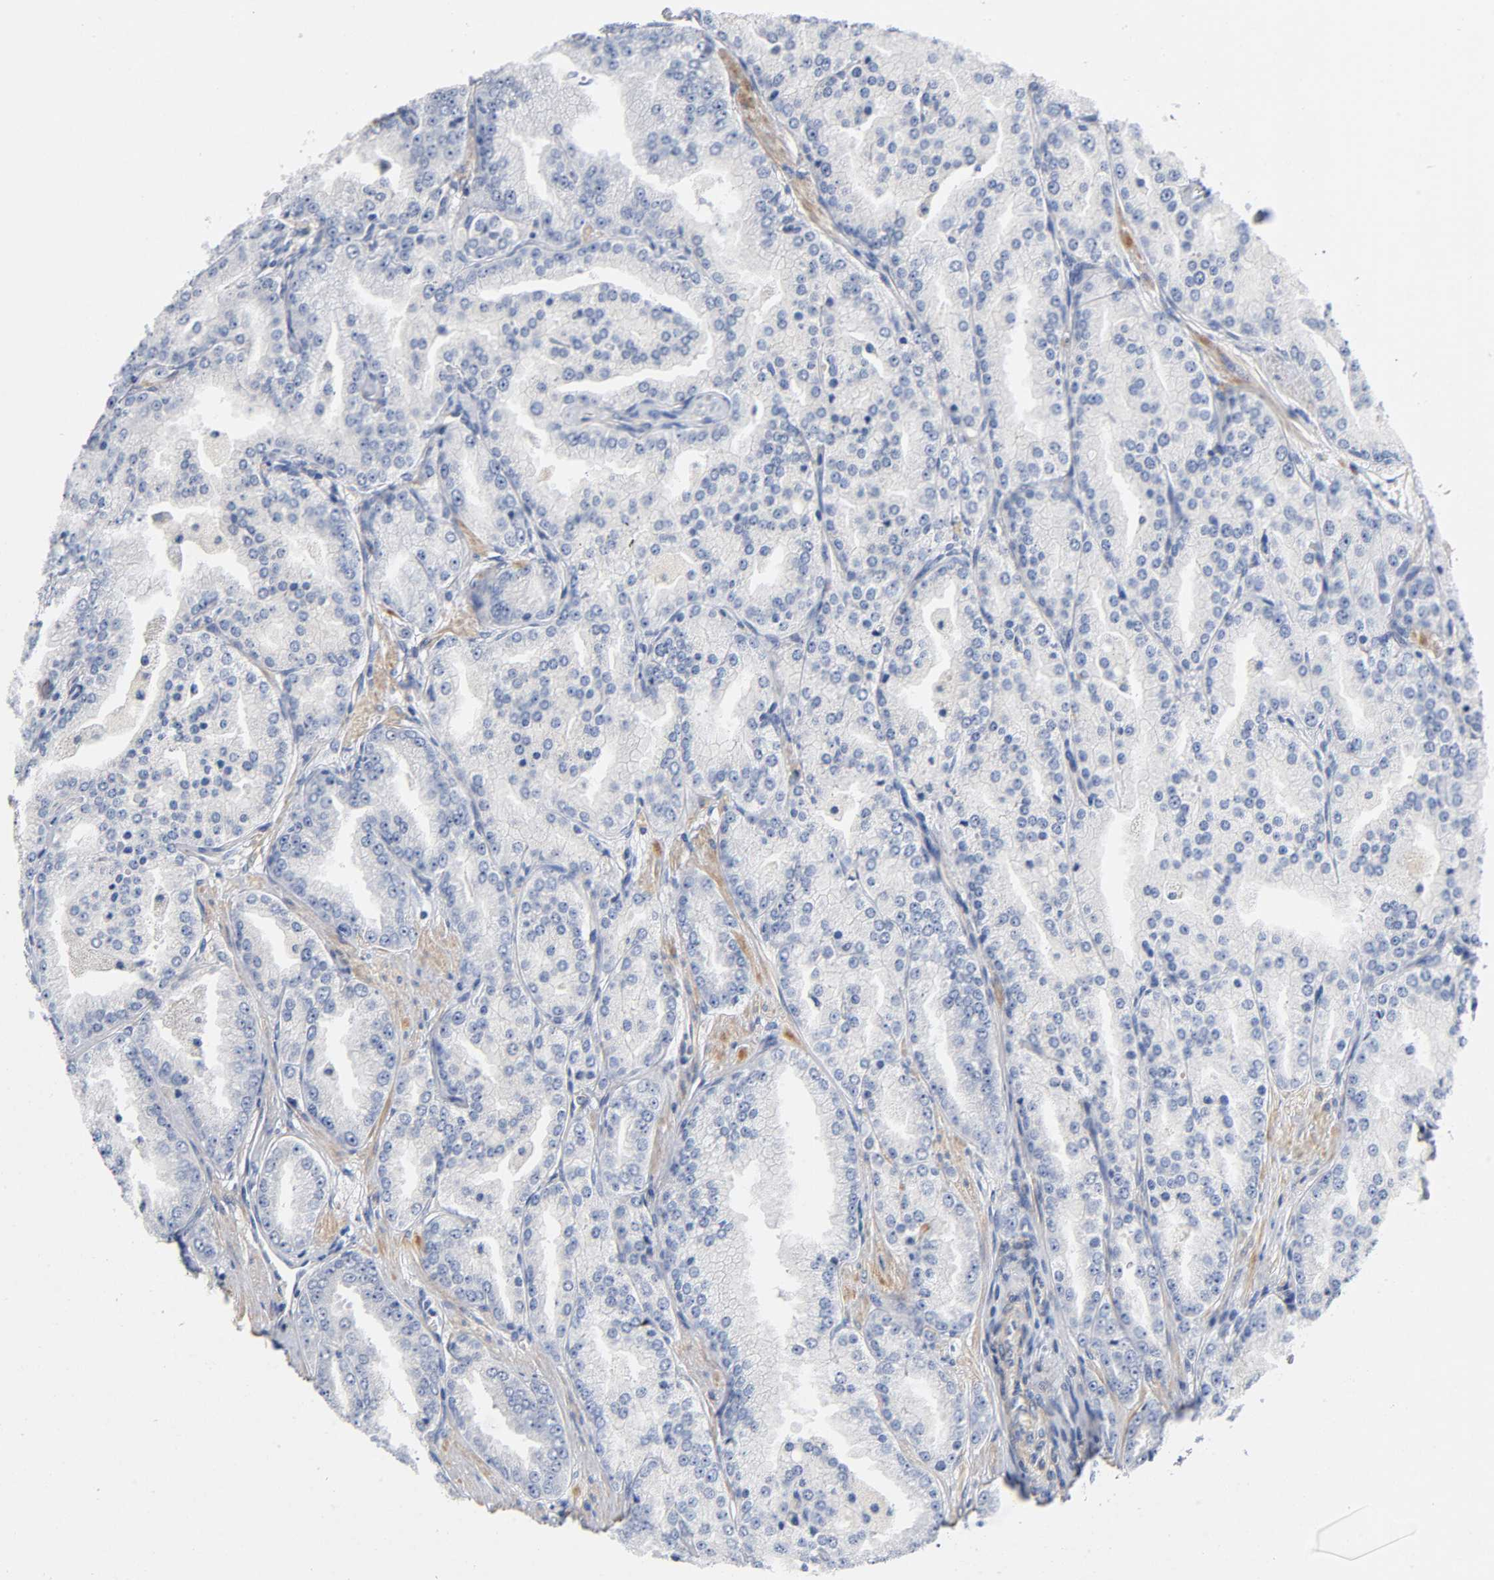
{"staining": {"intensity": "weak", "quantity": "<25%", "location": "cytoplasmic/membranous"}, "tissue": "prostate cancer", "cell_type": "Tumor cells", "image_type": "cancer", "snomed": [{"axis": "morphology", "description": "Adenocarcinoma, High grade"}, {"axis": "topography", "description": "Prostate"}], "caption": "The image exhibits no significant staining in tumor cells of high-grade adenocarcinoma (prostate). Brightfield microscopy of immunohistochemistry stained with DAB (3,3'-diaminobenzidine) (brown) and hematoxylin (blue), captured at high magnification.", "gene": "TNC", "patient": {"sex": "male", "age": 61}}